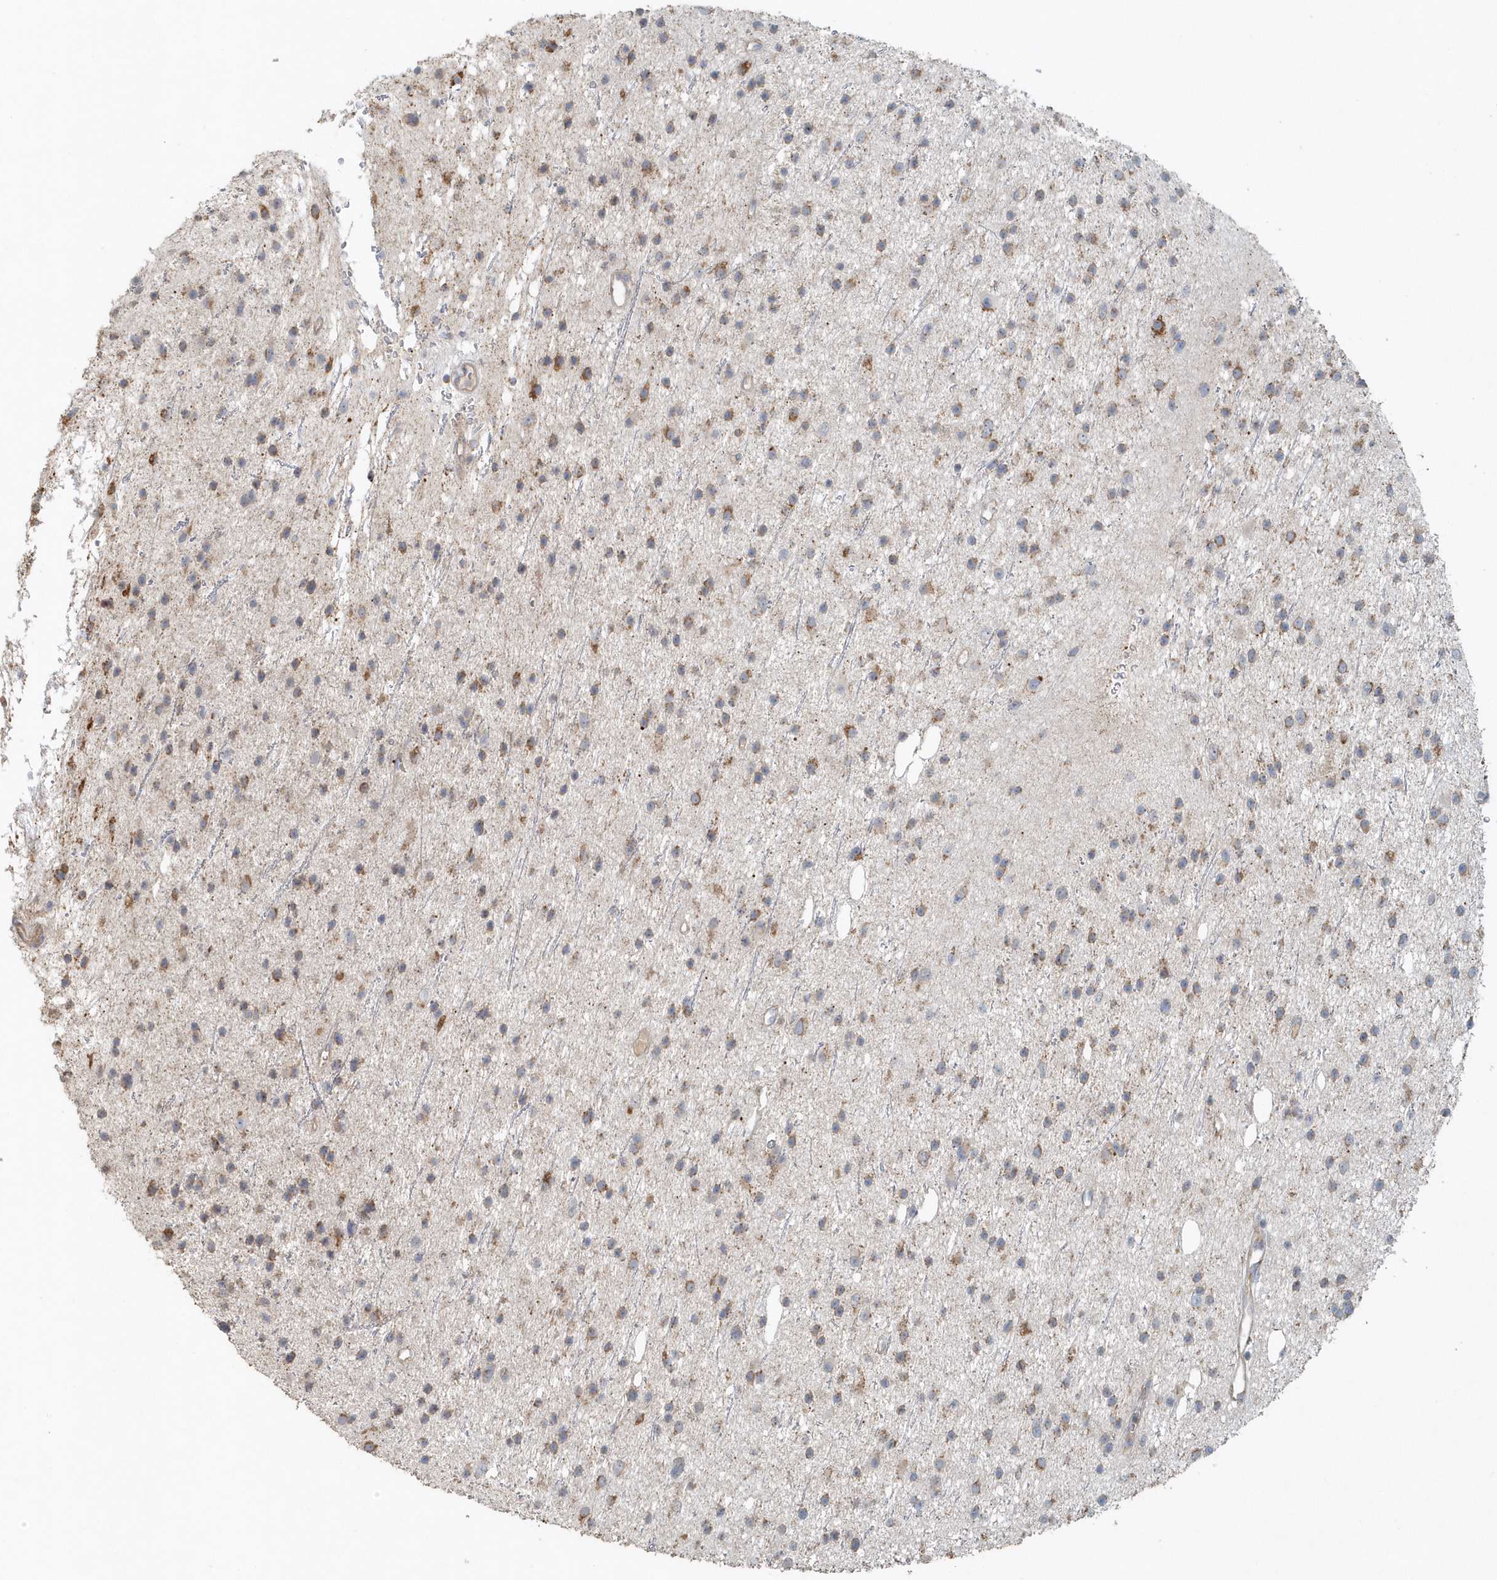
{"staining": {"intensity": "moderate", "quantity": "25%-75%", "location": "cytoplasmic/membranous"}, "tissue": "glioma", "cell_type": "Tumor cells", "image_type": "cancer", "snomed": [{"axis": "morphology", "description": "Glioma, malignant, Low grade"}, {"axis": "topography", "description": "Cerebral cortex"}], "caption": "Human malignant low-grade glioma stained with a protein marker shows moderate staining in tumor cells.", "gene": "MMUT", "patient": {"sex": "female", "age": 39}}